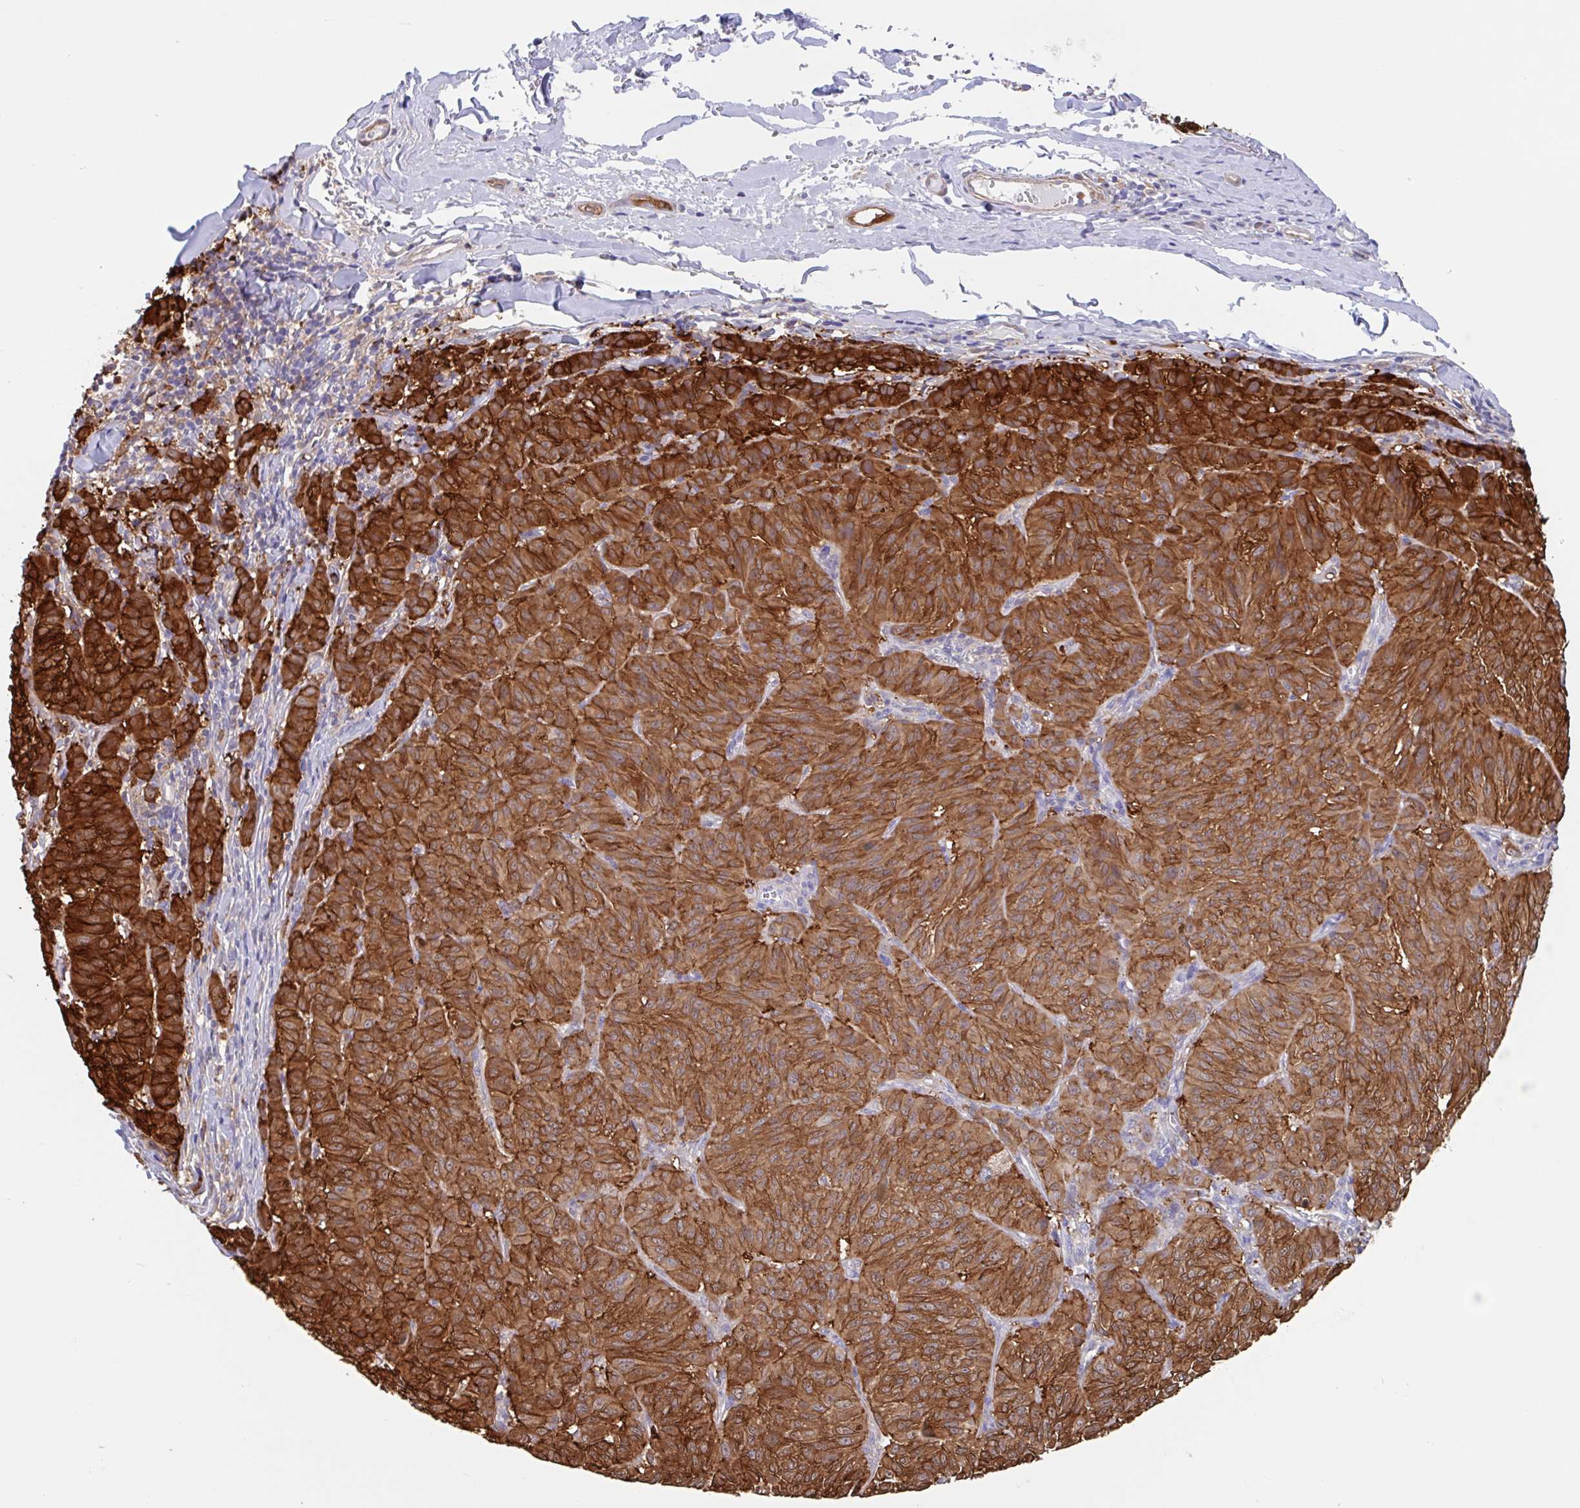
{"staining": {"intensity": "strong", "quantity": ">75%", "location": "cytoplasmic/membranous"}, "tissue": "melanoma", "cell_type": "Tumor cells", "image_type": "cancer", "snomed": [{"axis": "morphology", "description": "Malignant melanoma, NOS"}, {"axis": "topography", "description": "Skin"}], "caption": "Malignant melanoma stained with DAB (3,3'-diaminobenzidine) IHC shows high levels of strong cytoplasmic/membranous positivity in about >75% of tumor cells. The staining was performed using DAB (3,3'-diaminobenzidine) to visualize the protein expression in brown, while the nuclei were stained in blue with hematoxylin (Magnification: 20x).", "gene": "EFHD1", "patient": {"sex": "female", "age": 72}}